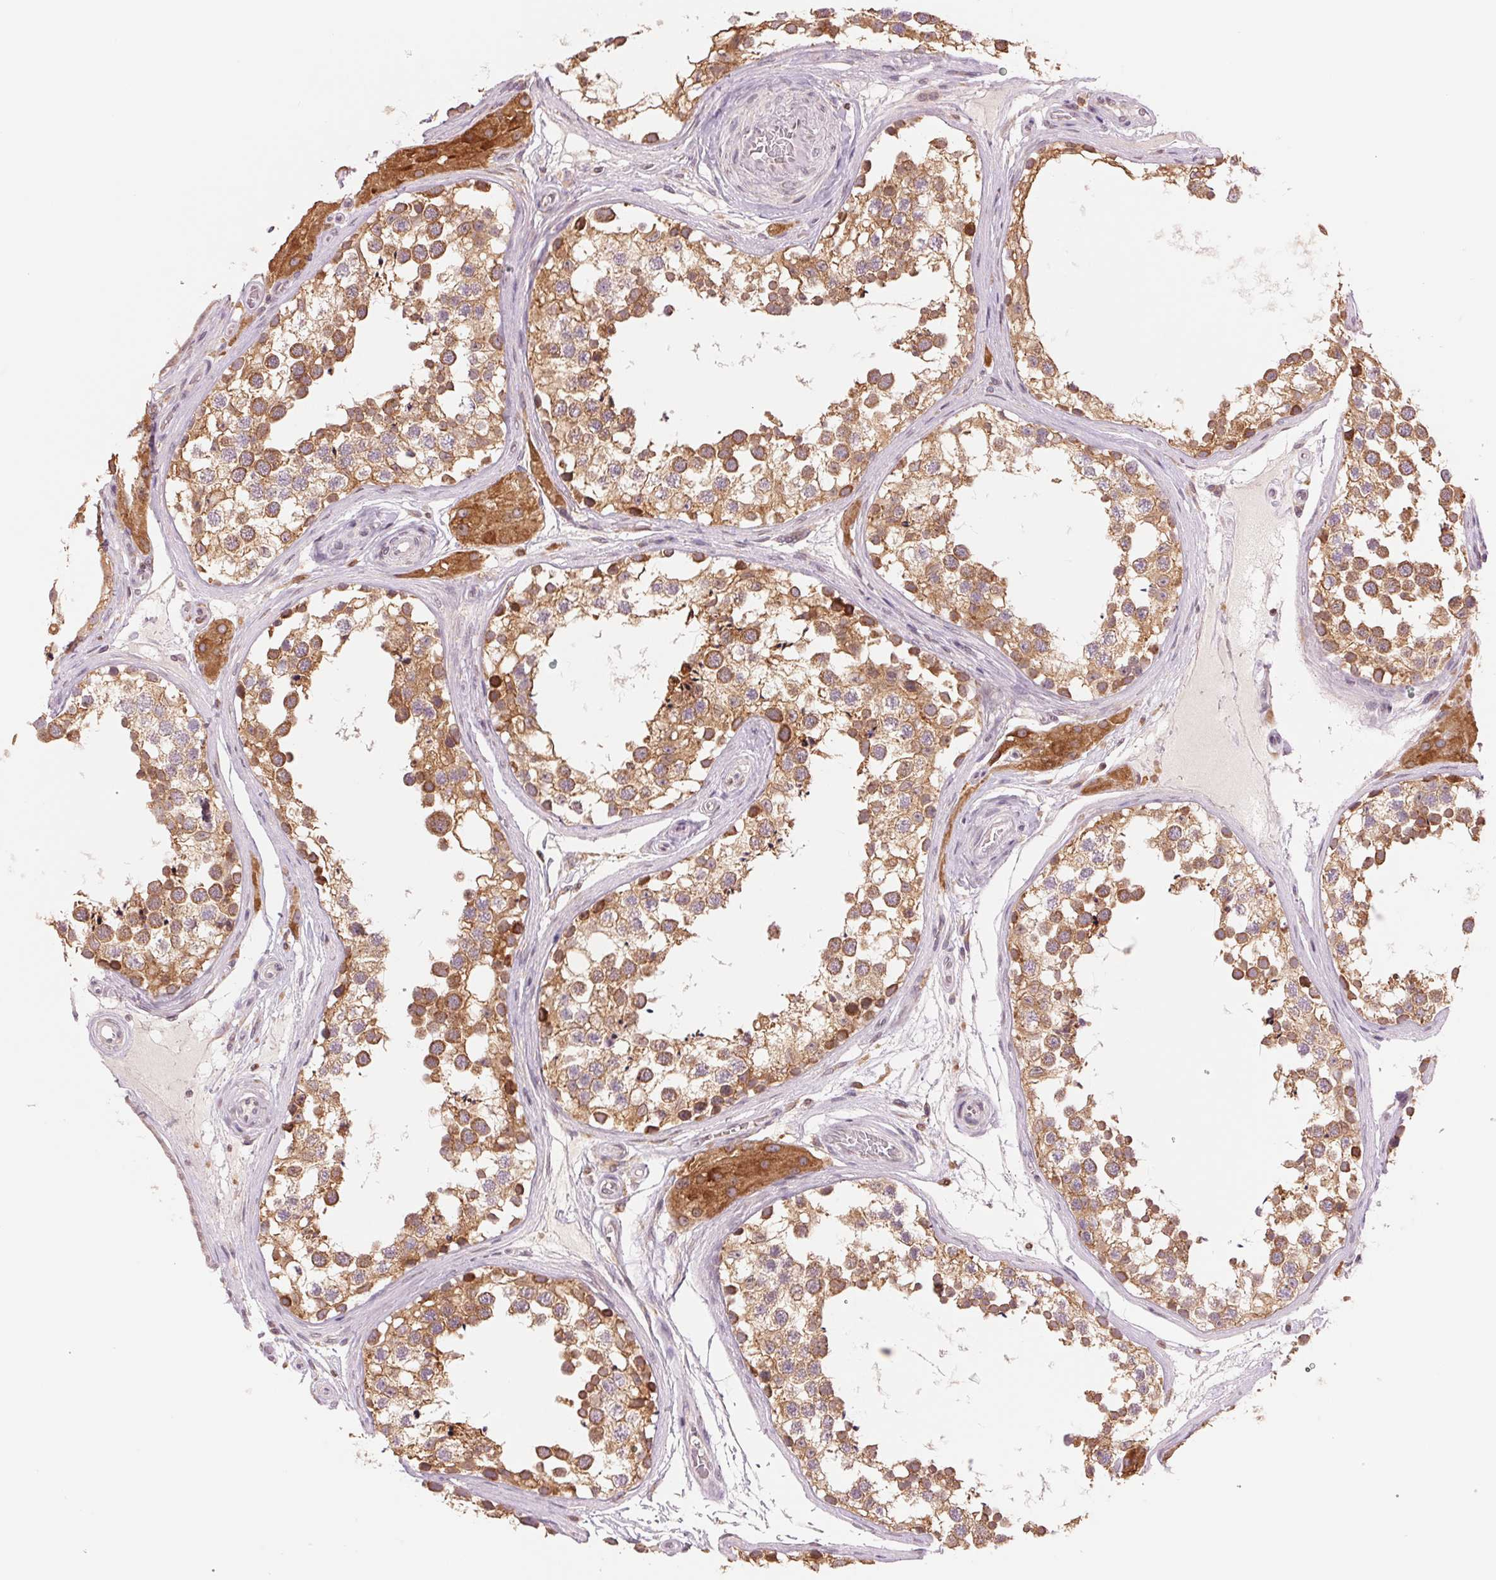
{"staining": {"intensity": "moderate", "quantity": ">75%", "location": "cytoplasmic/membranous"}, "tissue": "testis", "cell_type": "Cells in seminiferous ducts", "image_type": "normal", "snomed": [{"axis": "morphology", "description": "Normal tissue, NOS"}, {"axis": "morphology", "description": "Seminoma, NOS"}, {"axis": "topography", "description": "Testis"}], "caption": "Immunohistochemical staining of normal human testis displays medium levels of moderate cytoplasmic/membranous staining in approximately >75% of cells in seminiferous ducts. The staining was performed using DAB (3,3'-diaminobenzidine) to visualize the protein expression in brown, while the nuclei were stained in blue with hematoxylin (Magnification: 20x).", "gene": "TECR", "patient": {"sex": "male", "age": 65}}